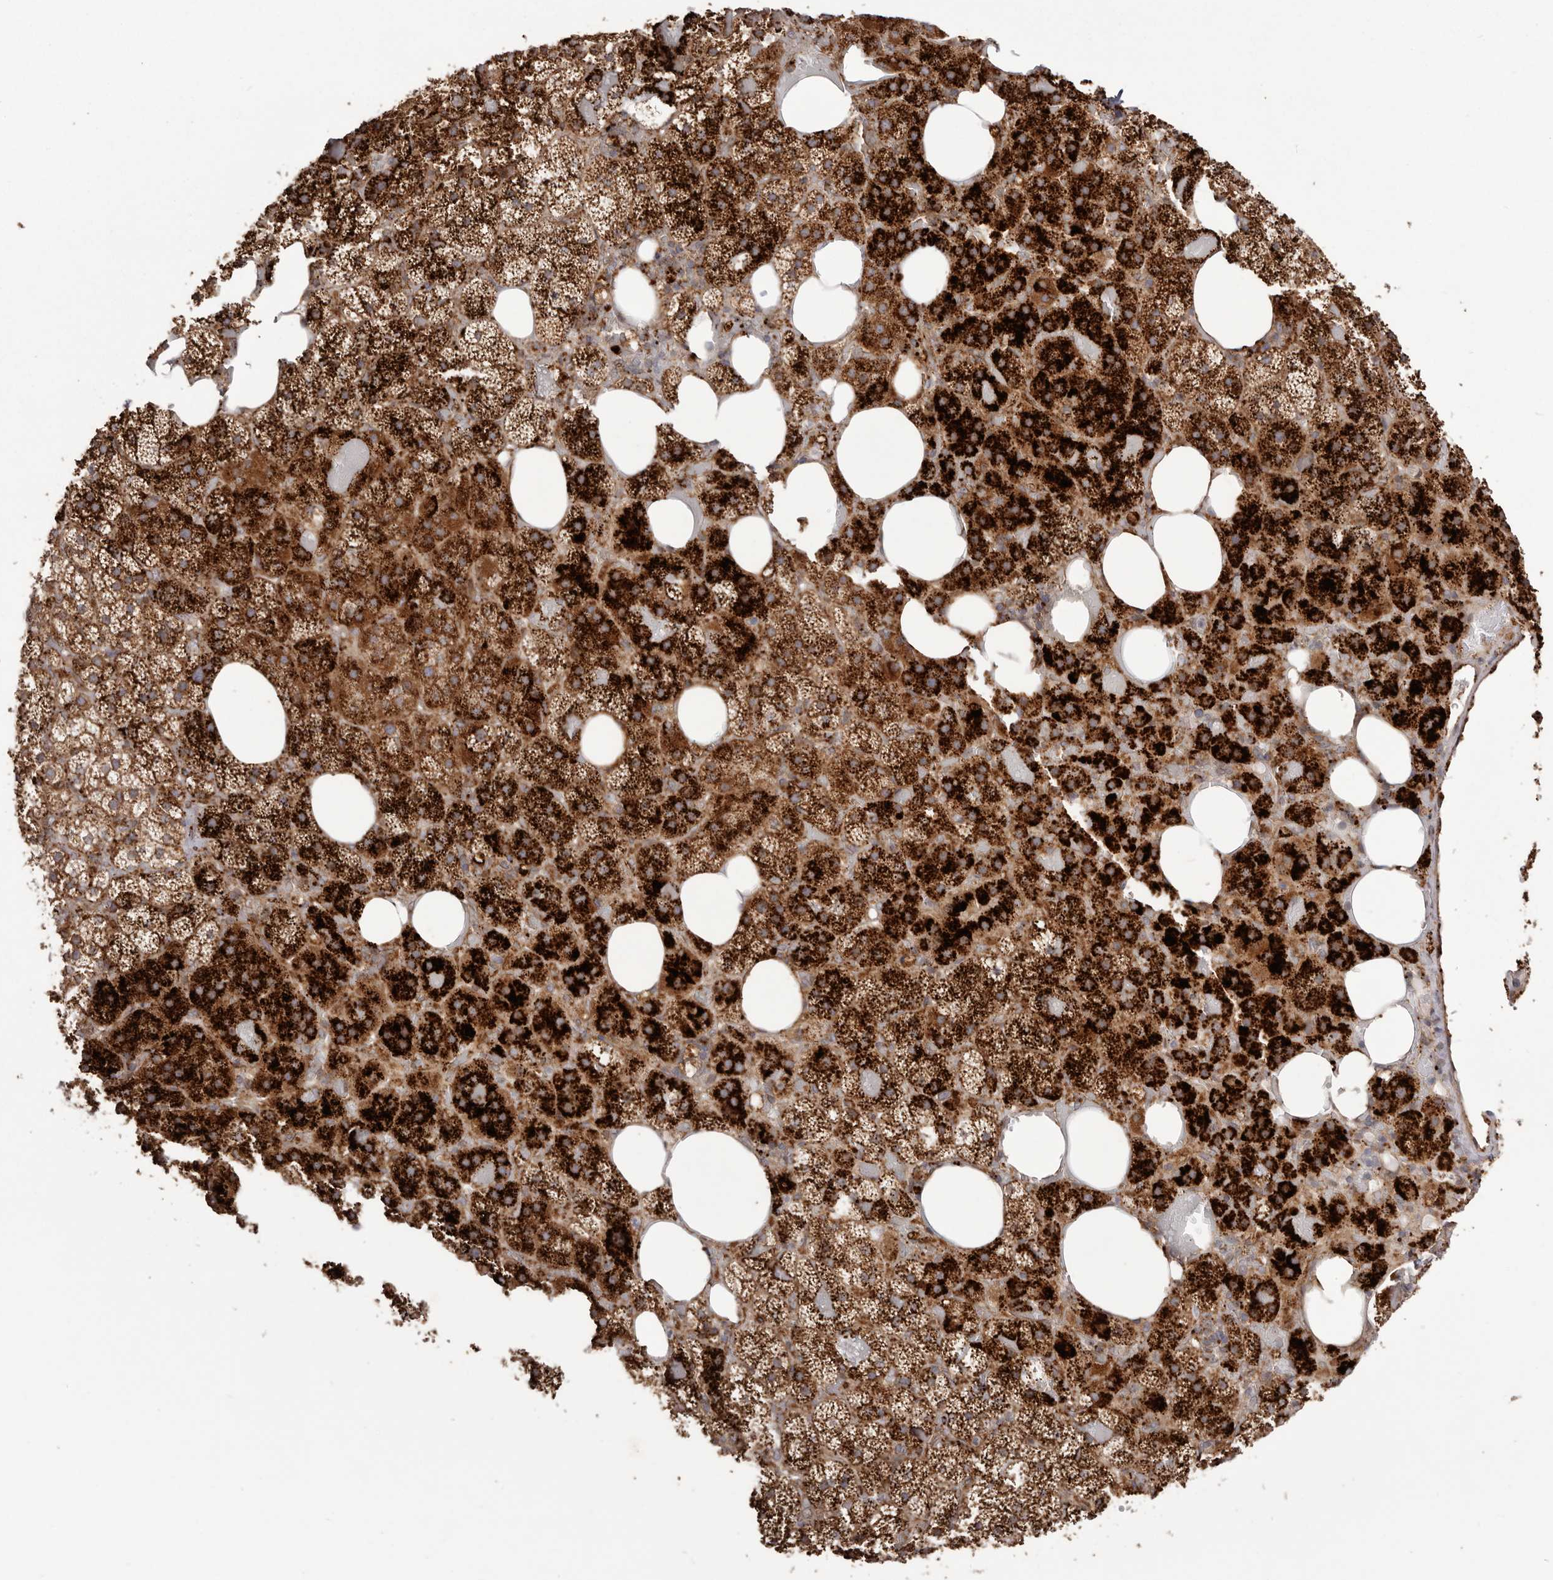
{"staining": {"intensity": "strong", "quantity": ">75%", "location": "cytoplasmic/membranous"}, "tissue": "adrenal gland", "cell_type": "Glandular cells", "image_type": "normal", "snomed": [{"axis": "morphology", "description": "Normal tissue, NOS"}, {"axis": "topography", "description": "Adrenal gland"}], "caption": "DAB (3,3'-diaminobenzidine) immunohistochemical staining of unremarkable adrenal gland exhibits strong cytoplasmic/membranous protein staining in about >75% of glandular cells. The protein of interest is stained brown, and the nuclei are stained in blue (DAB IHC with brightfield microscopy, high magnification).", "gene": "NUP43", "patient": {"sex": "female", "age": 59}}